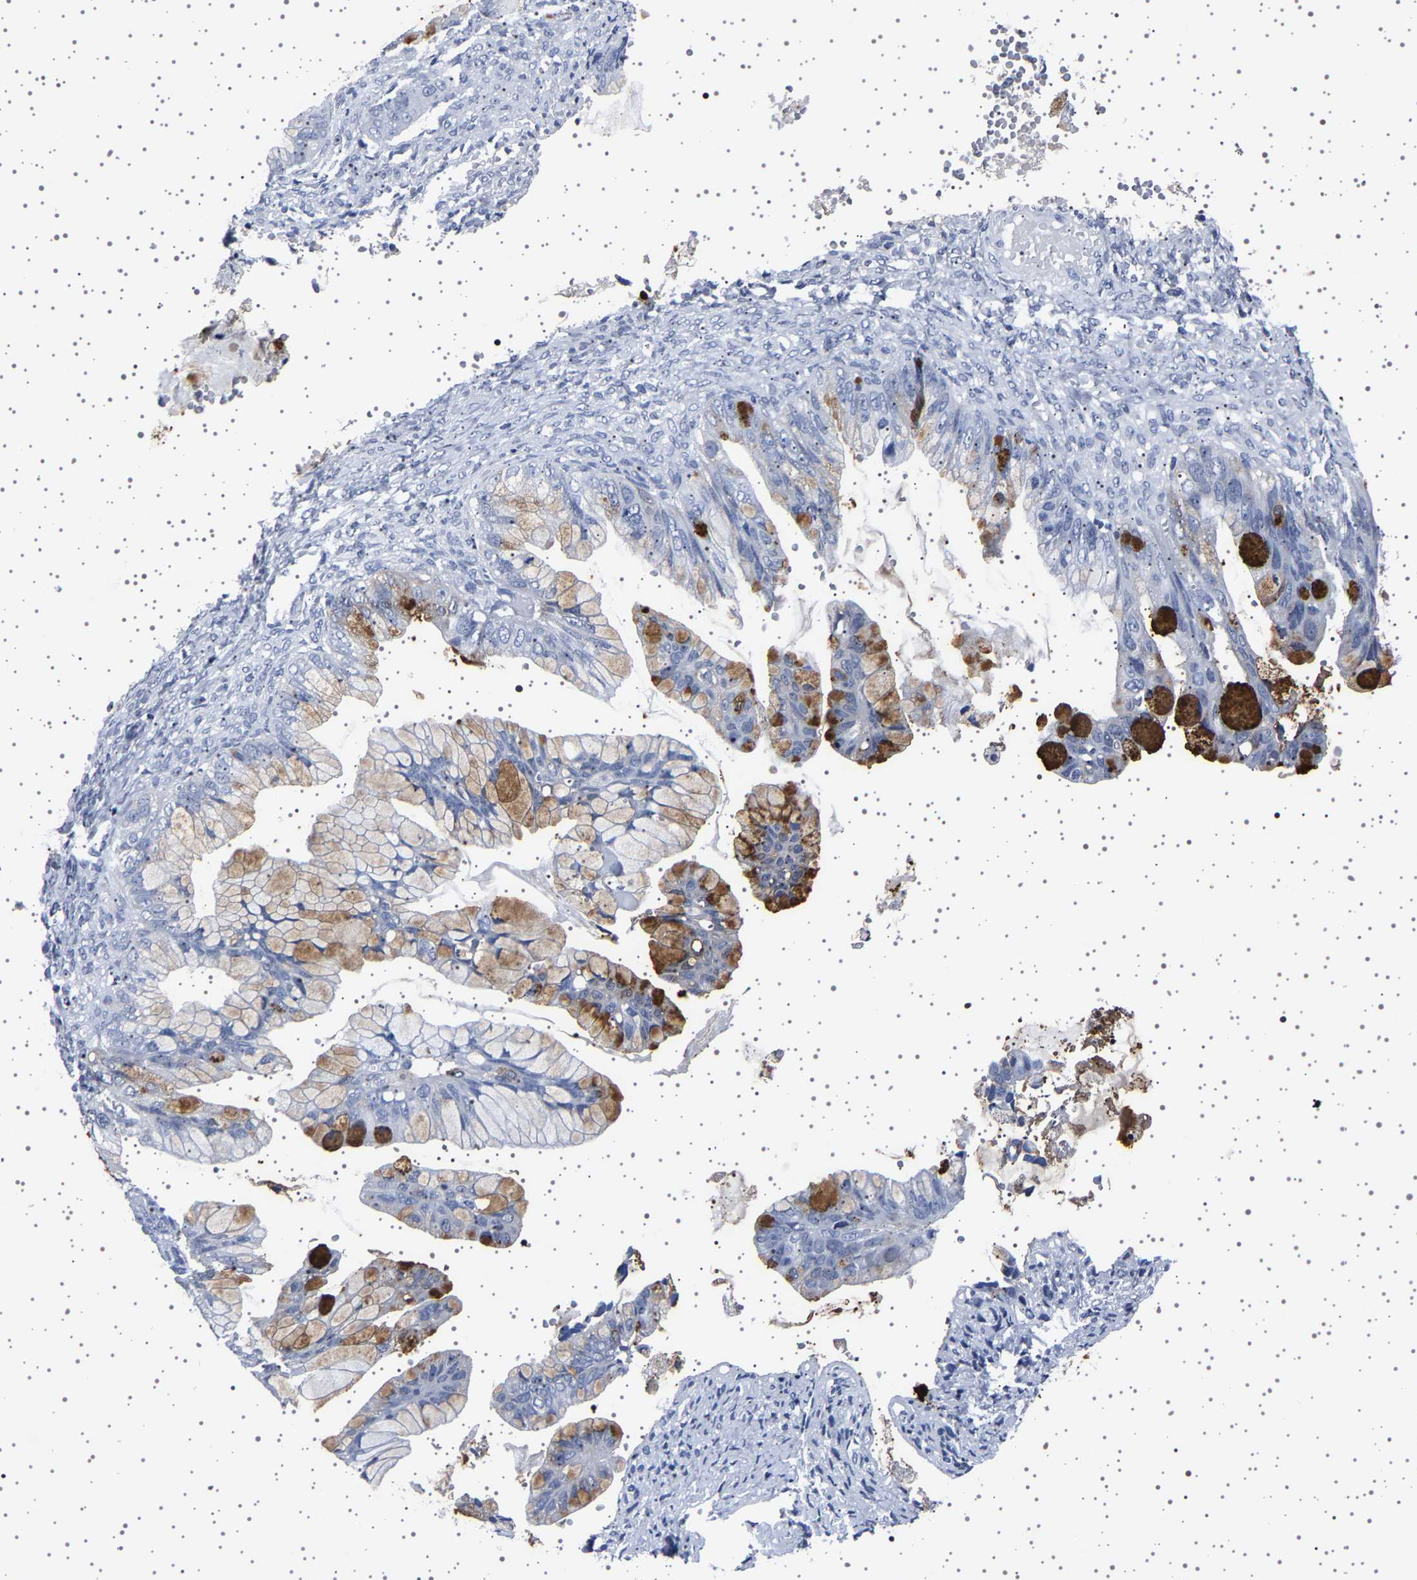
{"staining": {"intensity": "strong", "quantity": "<25%", "location": "cytoplasmic/membranous"}, "tissue": "ovarian cancer", "cell_type": "Tumor cells", "image_type": "cancer", "snomed": [{"axis": "morphology", "description": "Cystadenocarcinoma, mucinous, NOS"}, {"axis": "topography", "description": "Ovary"}], "caption": "A high-resolution histopathology image shows immunohistochemistry (IHC) staining of mucinous cystadenocarcinoma (ovarian), which shows strong cytoplasmic/membranous positivity in about <25% of tumor cells. (DAB (3,3'-diaminobenzidine) IHC with brightfield microscopy, high magnification).", "gene": "TFF3", "patient": {"sex": "female", "age": 36}}